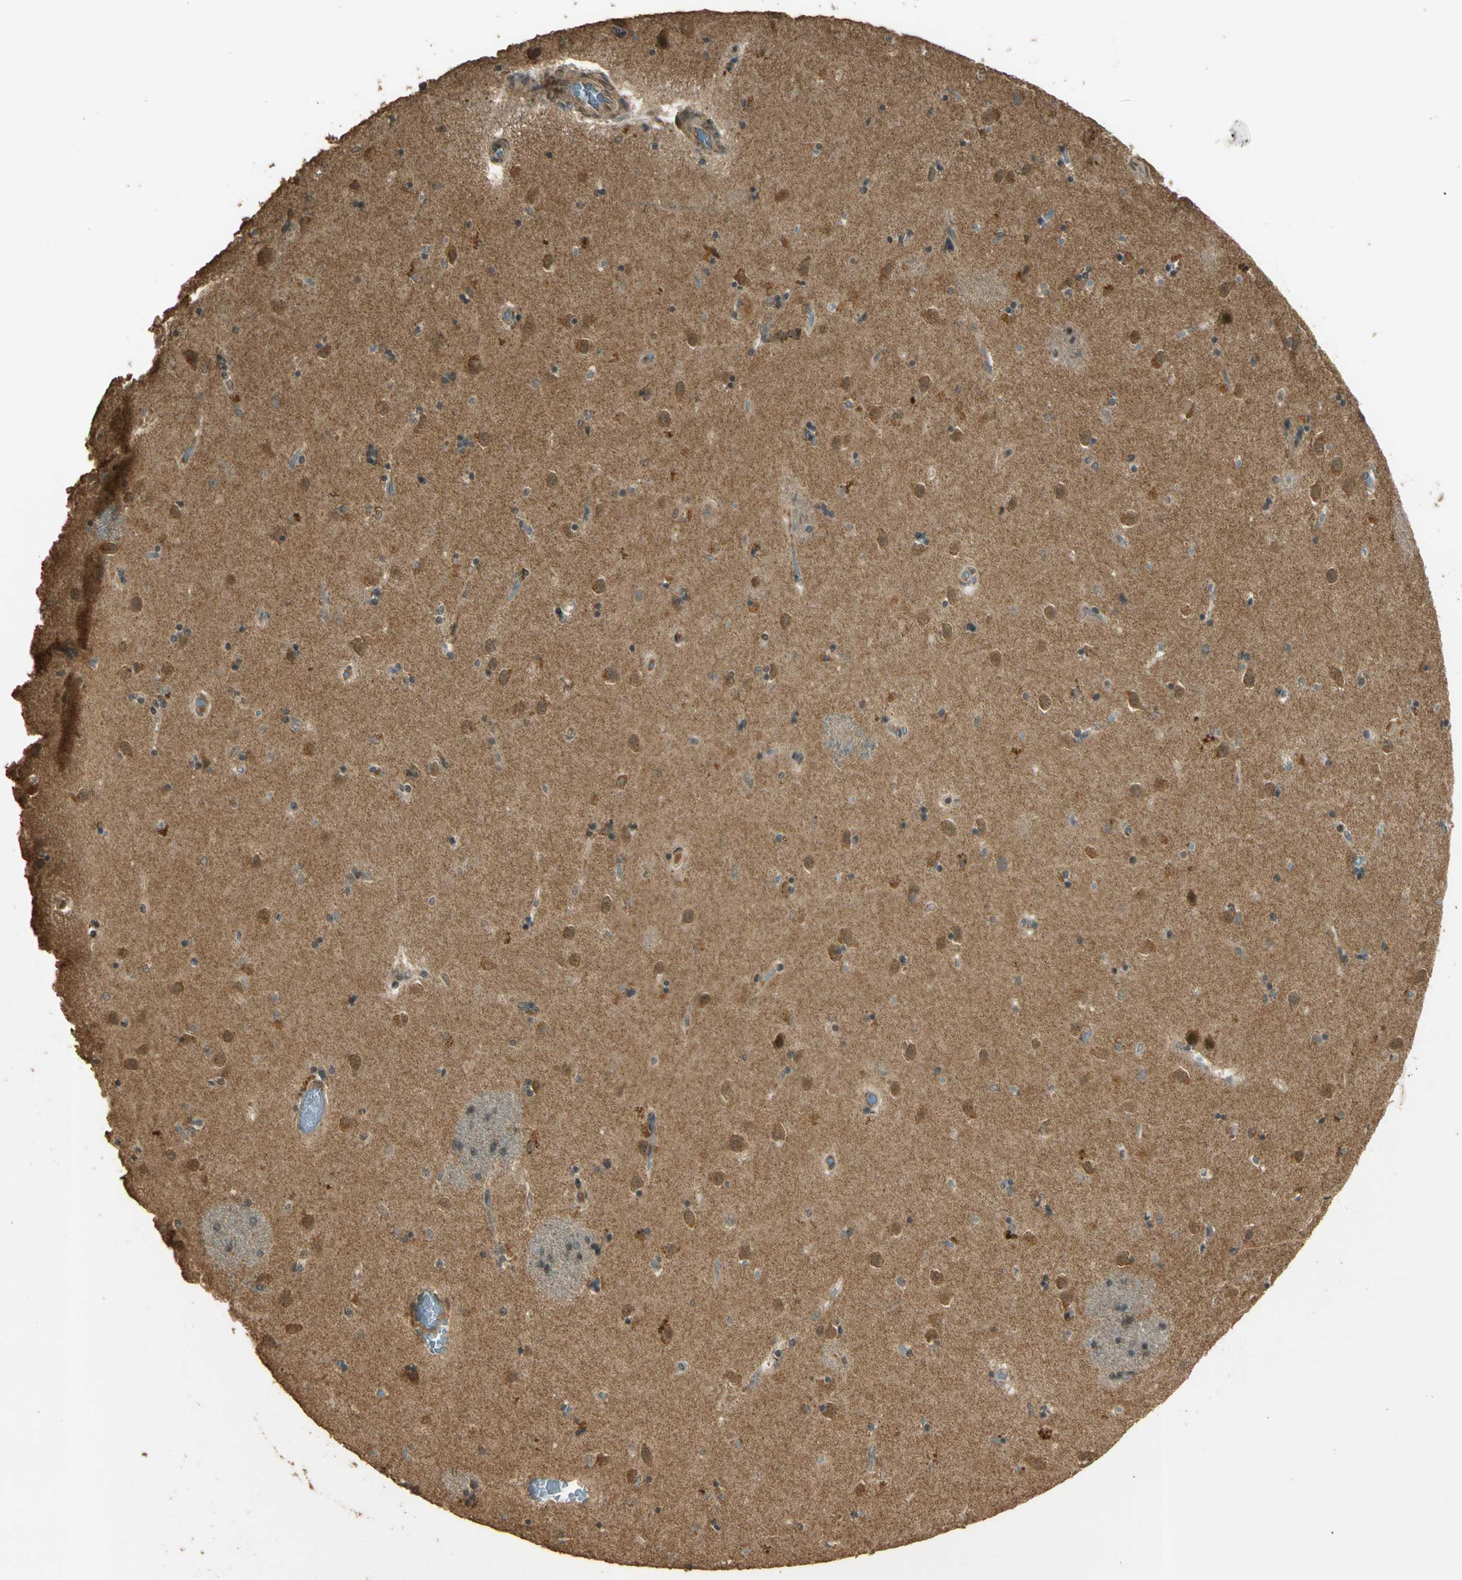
{"staining": {"intensity": "weak", "quantity": "25%-75%", "location": "nuclear"}, "tissue": "caudate", "cell_type": "Glial cells", "image_type": "normal", "snomed": [{"axis": "morphology", "description": "Normal tissue, NOS"}, {"axis": "topography", "description": "Lateral ventricle wall"}], "caption": "Caudate stained with a brown dye shows weak nuclear positive staining in about 25%-75% of glial cells.", "gene": "GMEB2", "patient": {"sex": "female", "age": 54}}